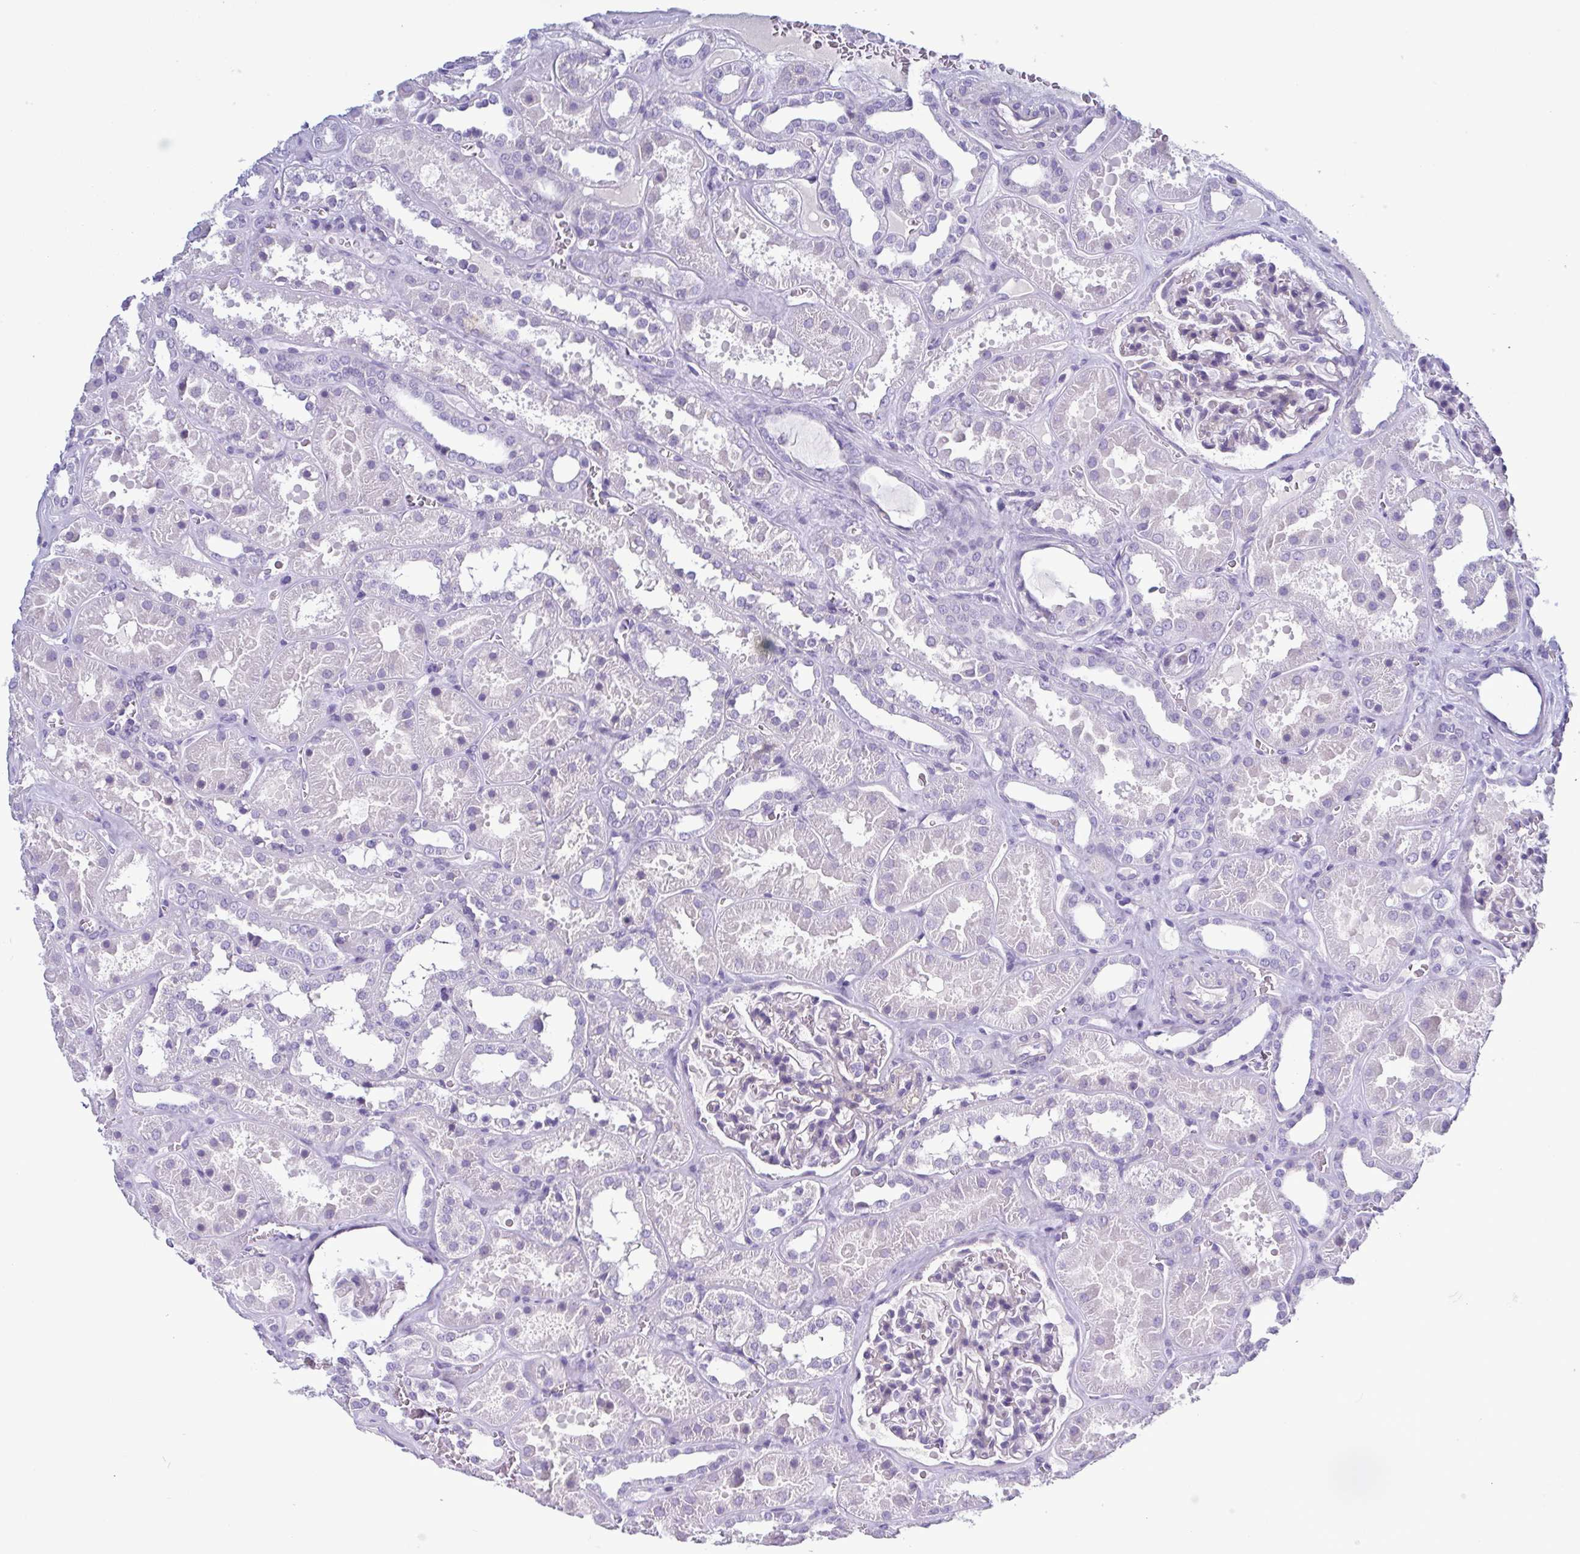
{"staining": {"intensity": "negative", "quantity": "none", "location": "none"}, "tissue": "kidney", "cell_type": "Cells in glomeruli", "image_type": "normal", "snomed": [{"axis": "morphology", "description": "Normal tissue, NOS"}, {"axis": "topography", "description": "Kidney"}], "caption": "A histopathology image of human kidney is negative for staining in cells in glomeruli.", "gene": "INAFM1", "patient": {"sex": "female", "age": 41}}